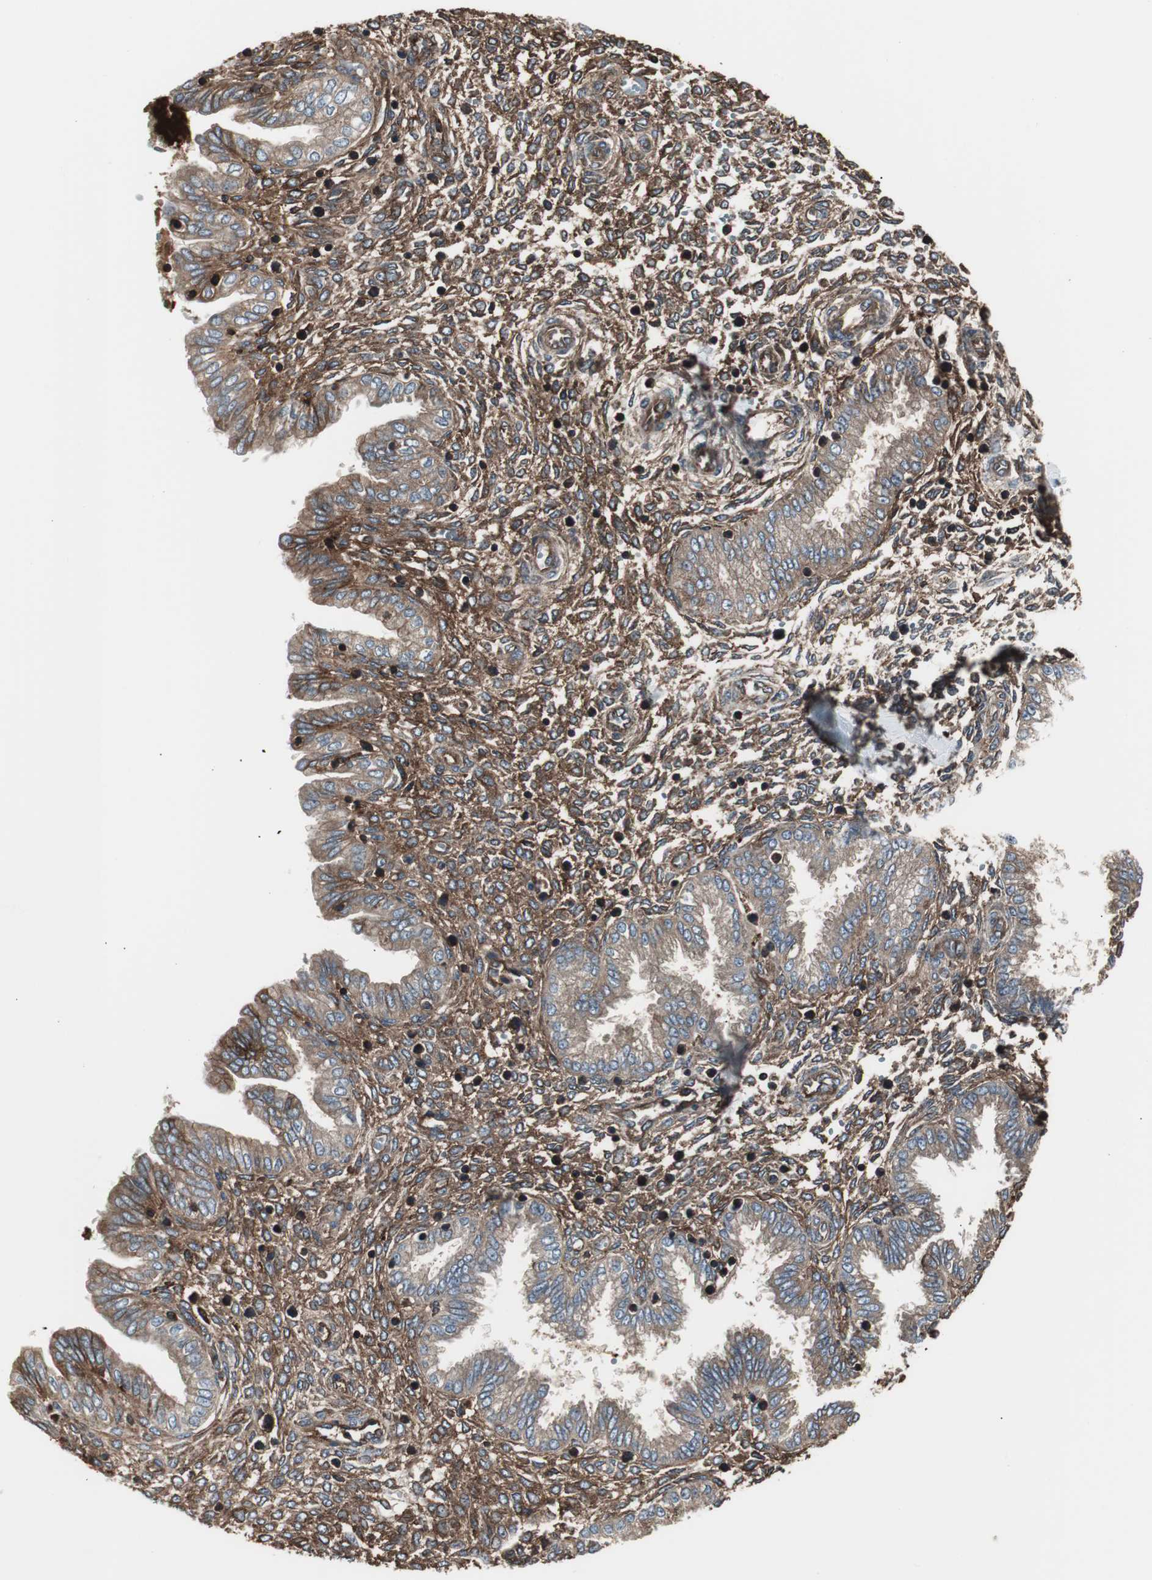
{"staining": {"intensity": "strong", "quantity": ">75%", "location": "cytoplasmic/membranous"}, "tissue": "endometrium", "cell_type": "Cells in endometrial stroma", "image_type": "normal", "snomed": [{"axis": "morphology", "description": "Normal tissue, NOS"}, {"axis": "topography", "description": "Endometrium"}], "caption": "Endometrium stained for a protein displays strong cytoplasmic/membranous positivity in cells in endometrial stroma.", "gene": "B2M", "patient": {"sex": "female", "age": 33}}